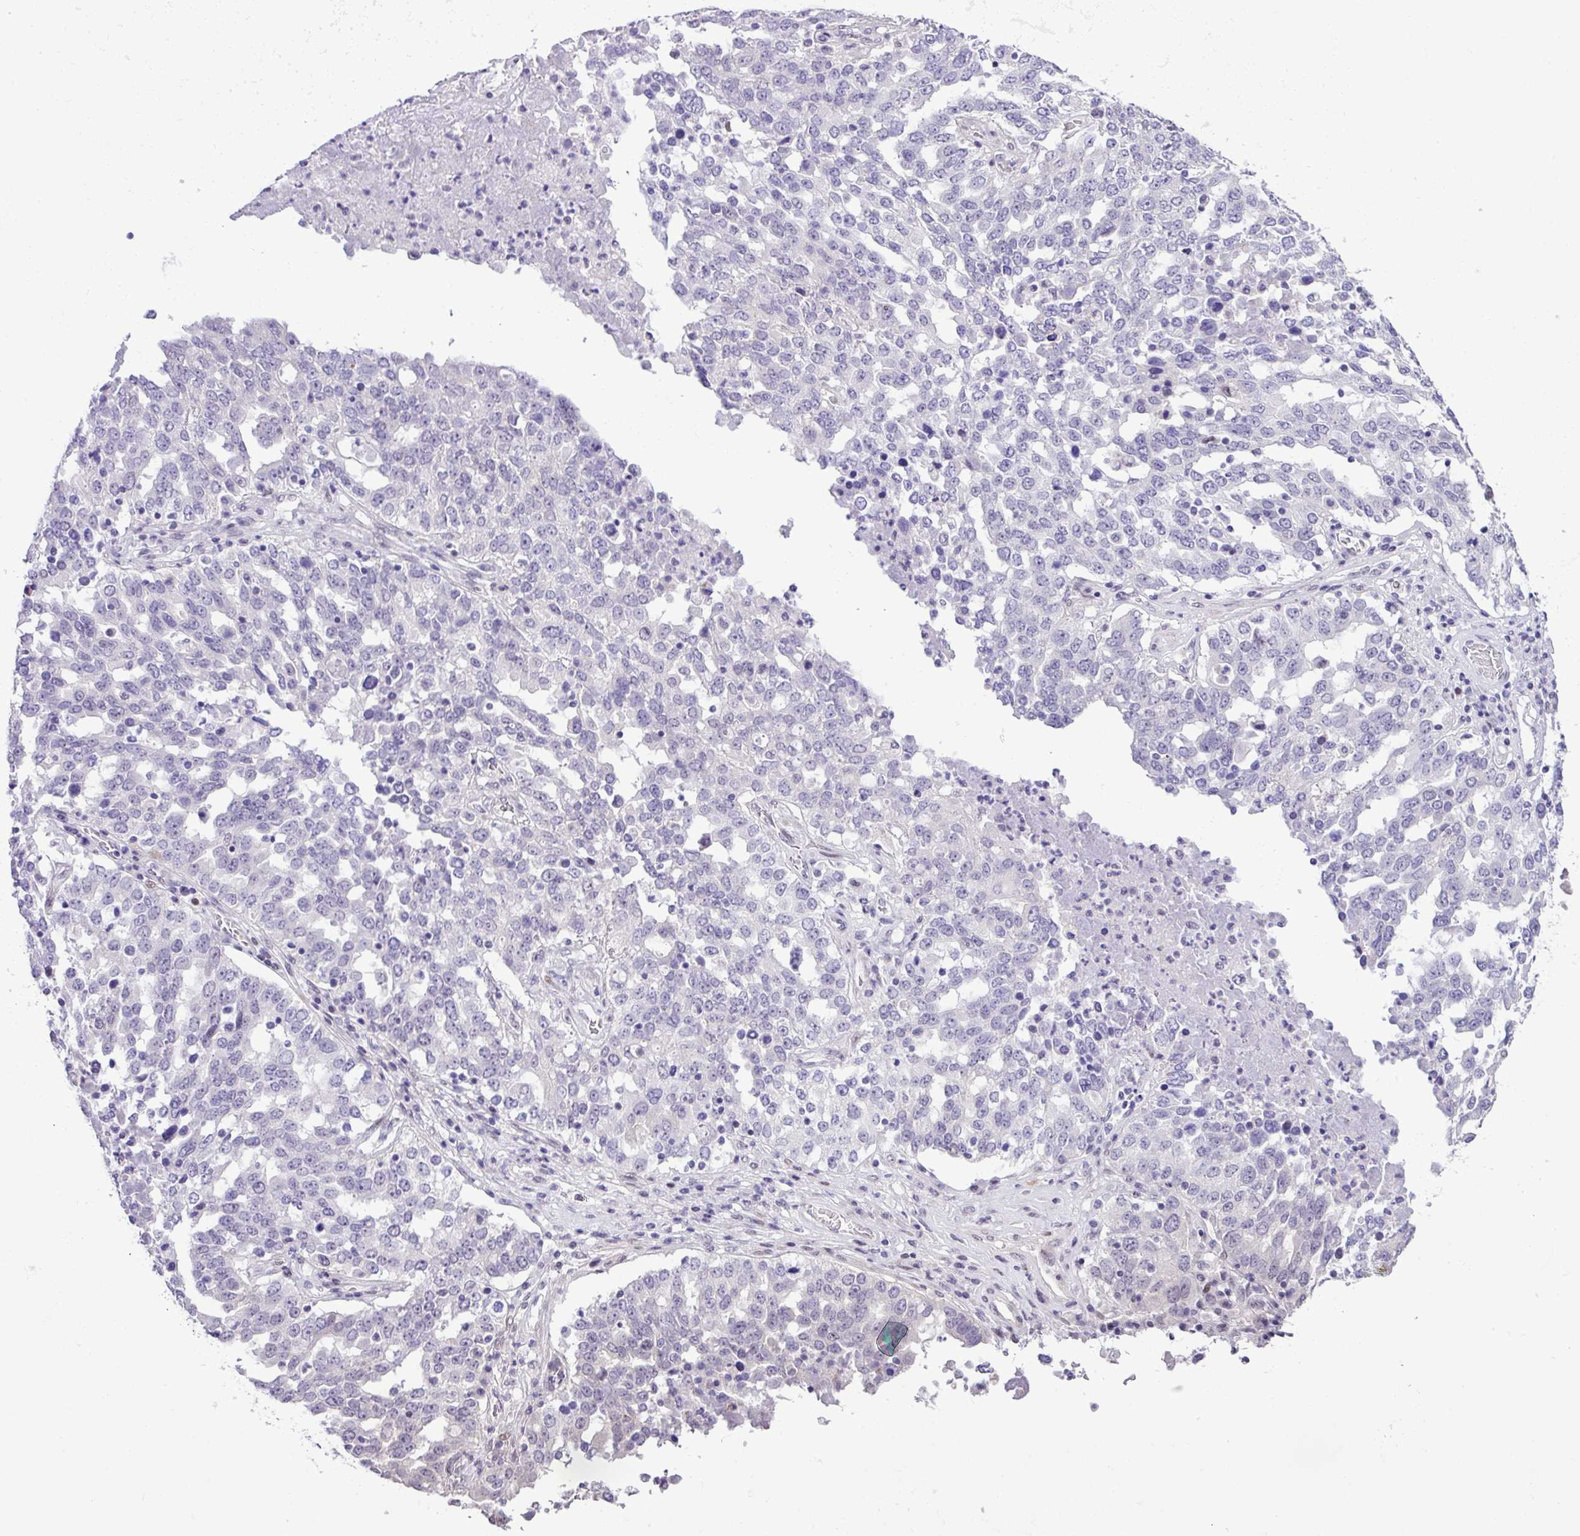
{"staining": {"intensity": "negative", "quantity": "none", "location": "none"}, "tissue": "ovarian cancer", "cell_type": "Tumor cells", "image_type": "cancer", "snomed": [{"axis": "morphology", "description": "Carcinoma, endometroid"}, {"axis": "topography", "description": "Ovary"}], "caption": "This histopathology image is of ovarian endometroid carcinoma stained with immunohistochemistry to label a protein in brown with the nuclei are counter-stained blue. There is no staining in tumor cells.", "gene": "YLPM1", "patient": {"sex": "female", "age": 62}}